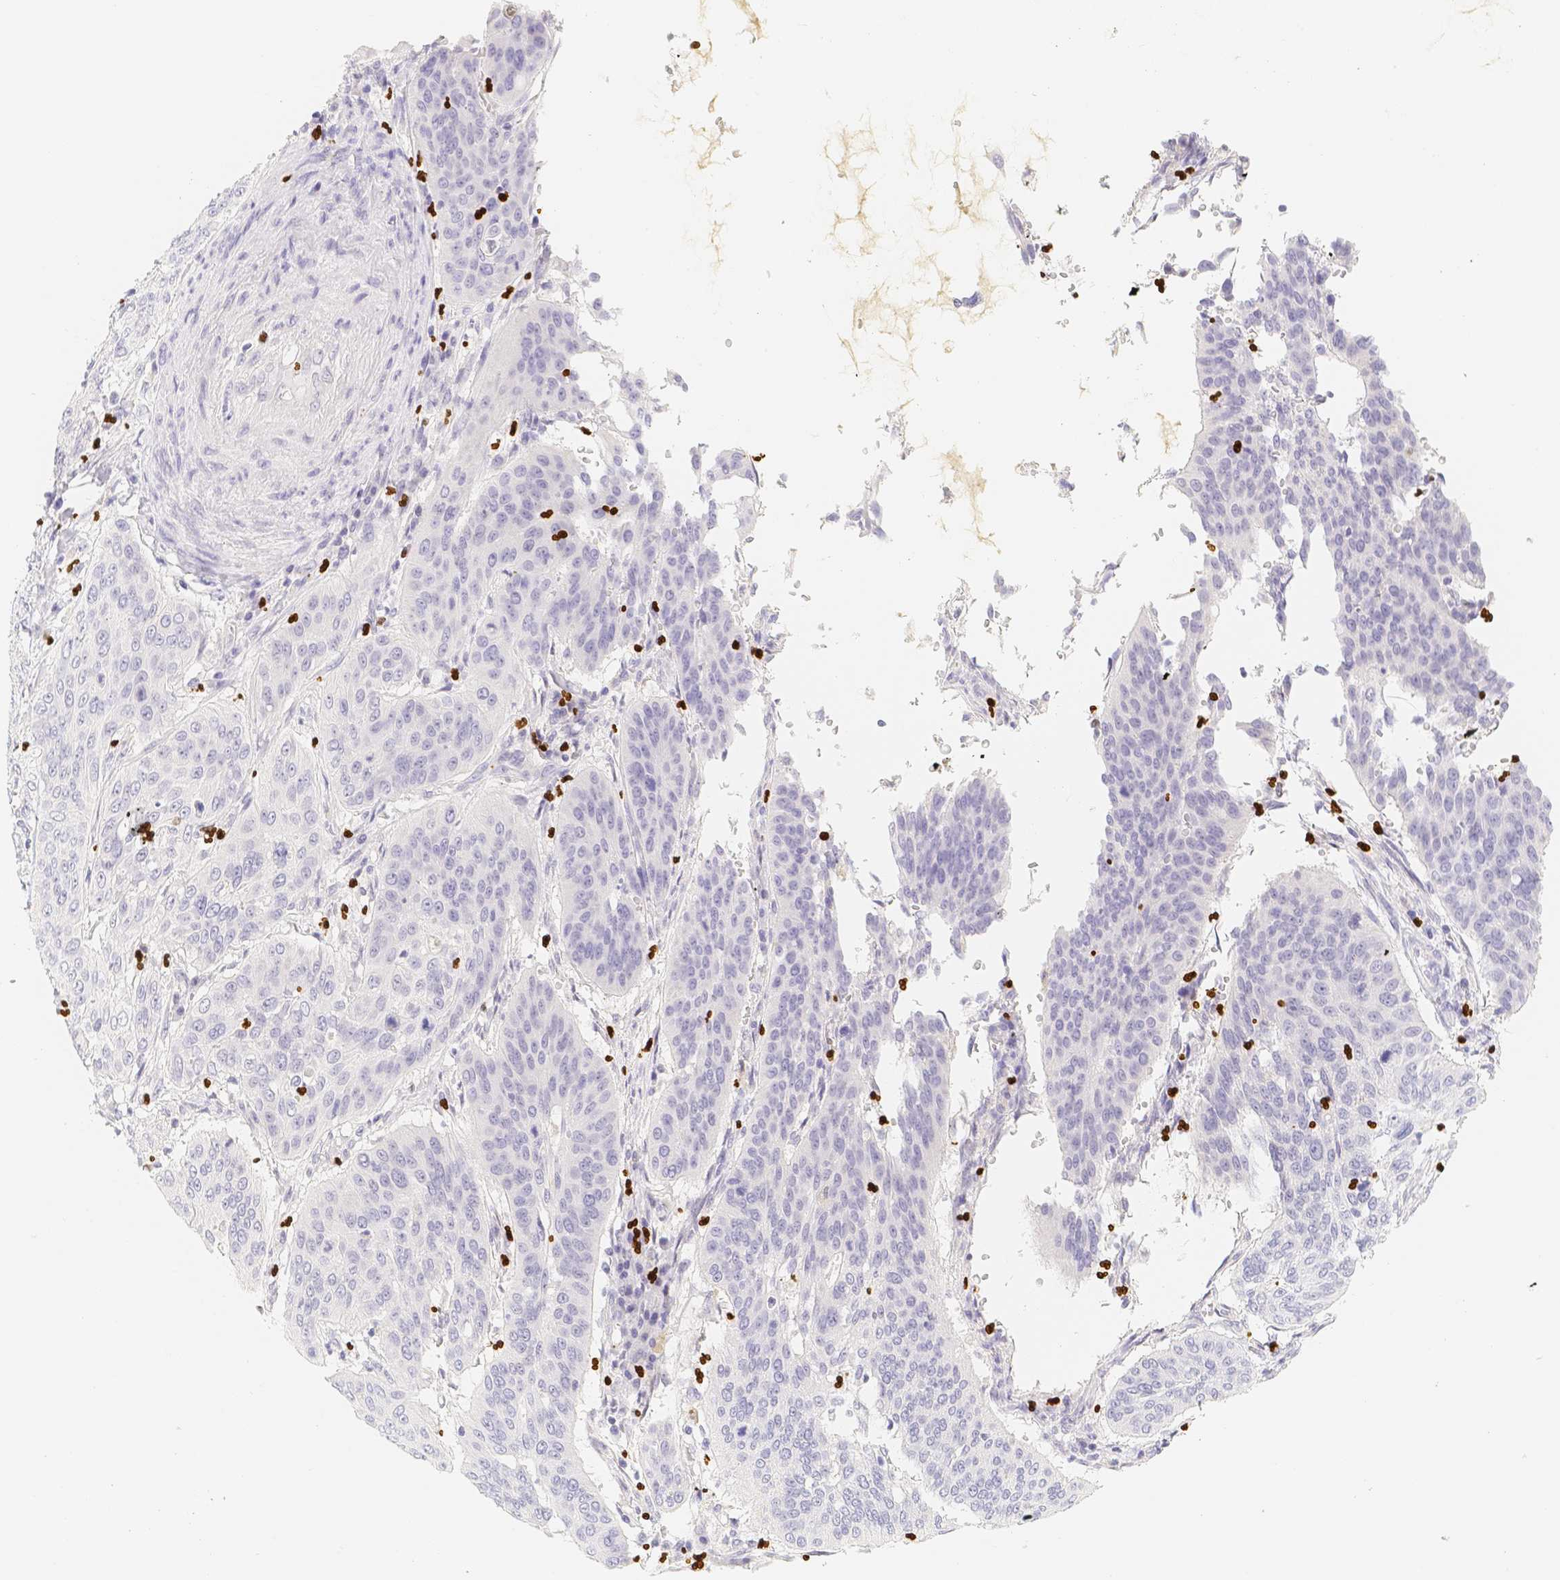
{"staining": {"intensity": "negative", "quantity": "none", "location": "none"}, "tissue": "cervical cancer", "cell_type": "Tumor cells", "image_type": "cancer", "snomed": [{"axis": "morphology", "description": "Normal tissue, NOS"}, {"axis": "morphology", "description": "Squamous cell carcinoma, NOS"}, {"axis": "topography", "description": "Cervix"}], "caption": "A high-resolution micrograph shows immunohistochemistry staining of cervical squamous cell carcinoma, which demonstrates no significant expression in tumor cells. (DAB IHC with hematoxylin counter stain).", "gene": "PADI4", "patient": {"sex": "female", "age": 39}}